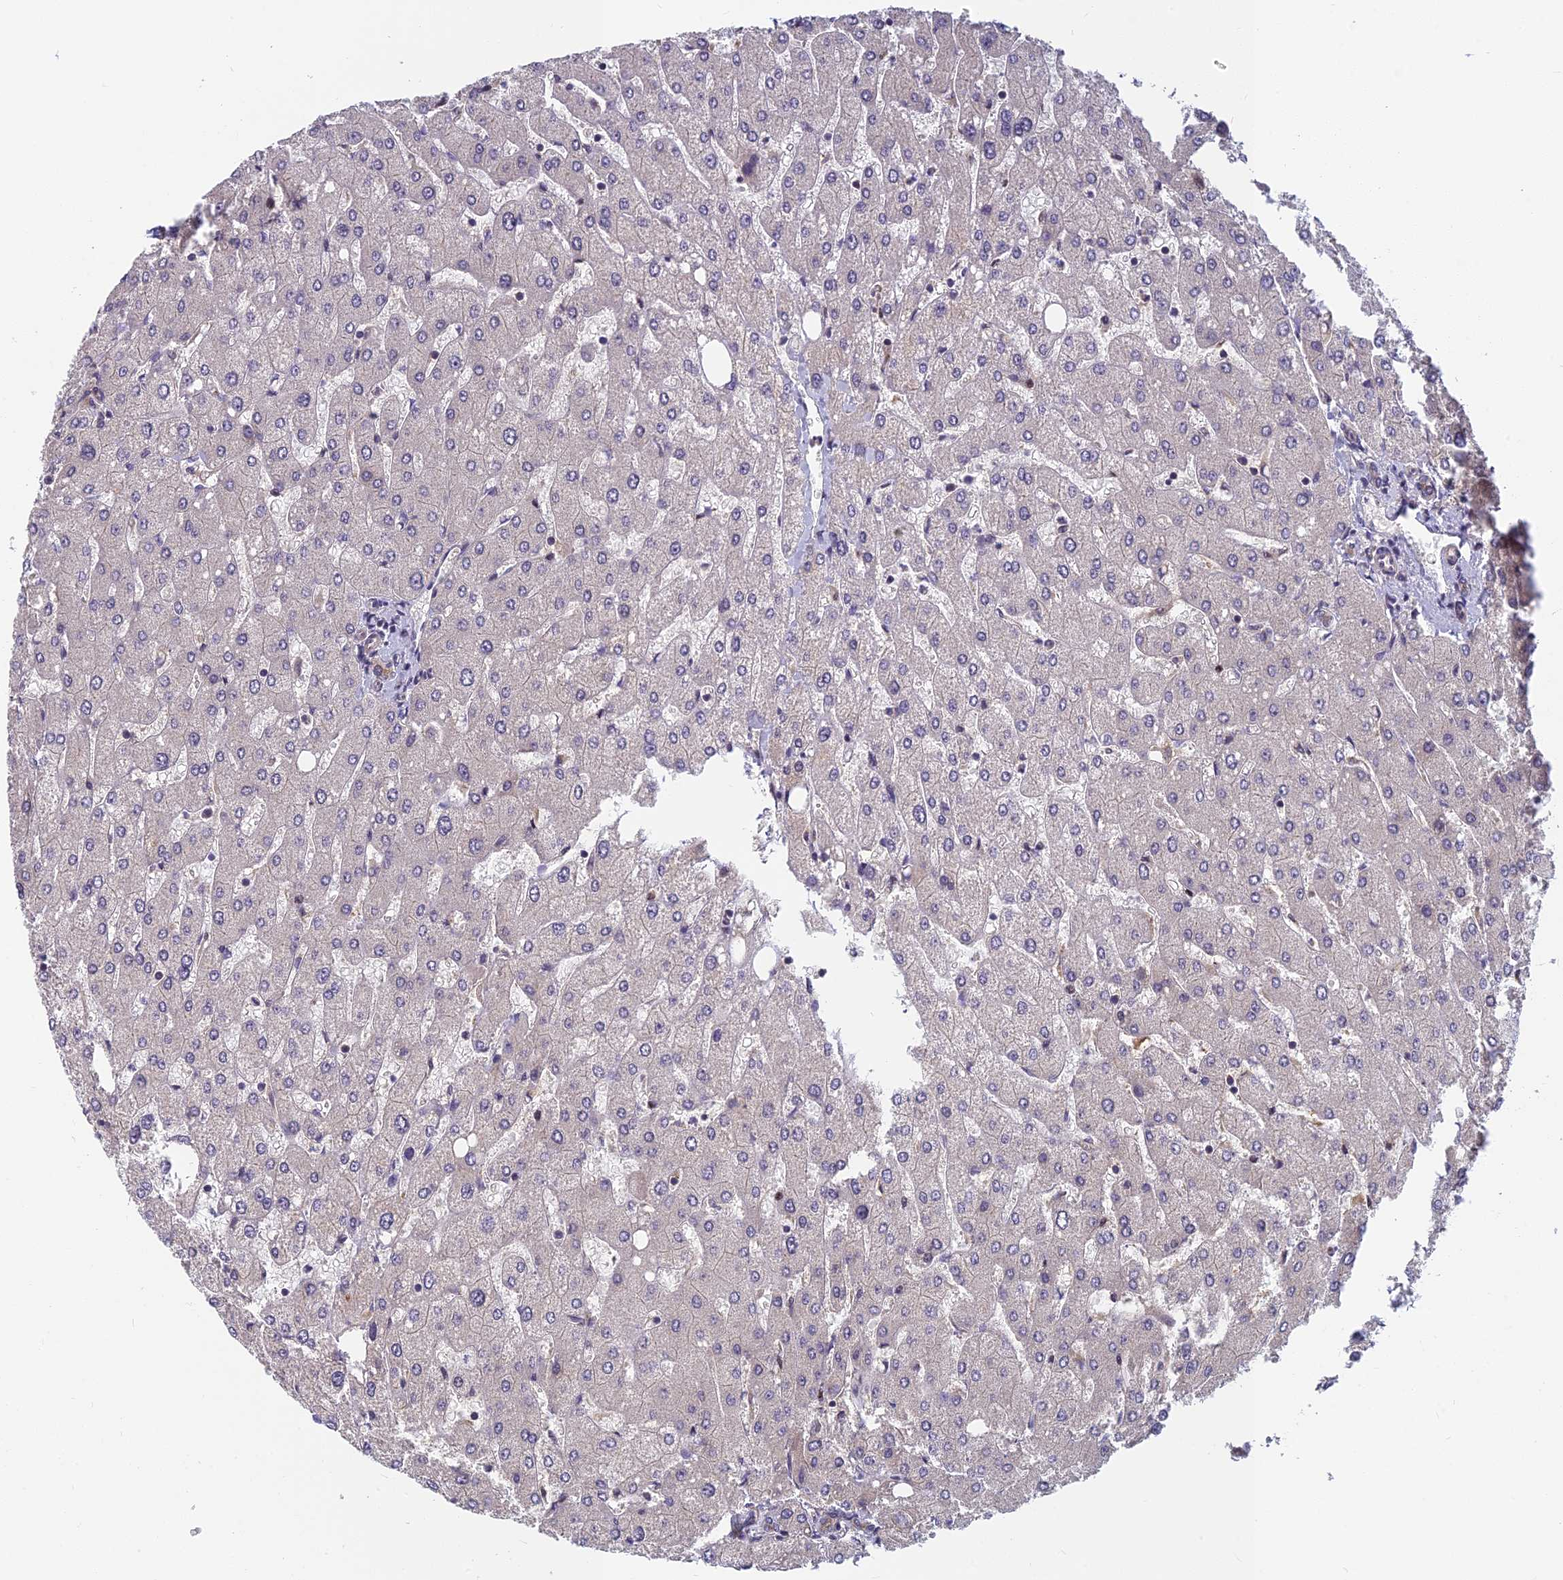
{"staining": {"intensity": "negative", "quantity": "none", "location": "none"}, "tissue": "liver", "cell_type": "Cholangiocytes", "image_type": "normal", "snomed": [{"axis": "morphology", "description": "Normal tissue, NOS"}, {"axis": "topography", "description": "Liver"}], "caption": "This is an immunohistochemistry (IHC) micrograph of normal liver. There is no staining in cholangiocytes.", "gene": "PIKFYVE", "patient": {"sex": "male", "age": 55}}